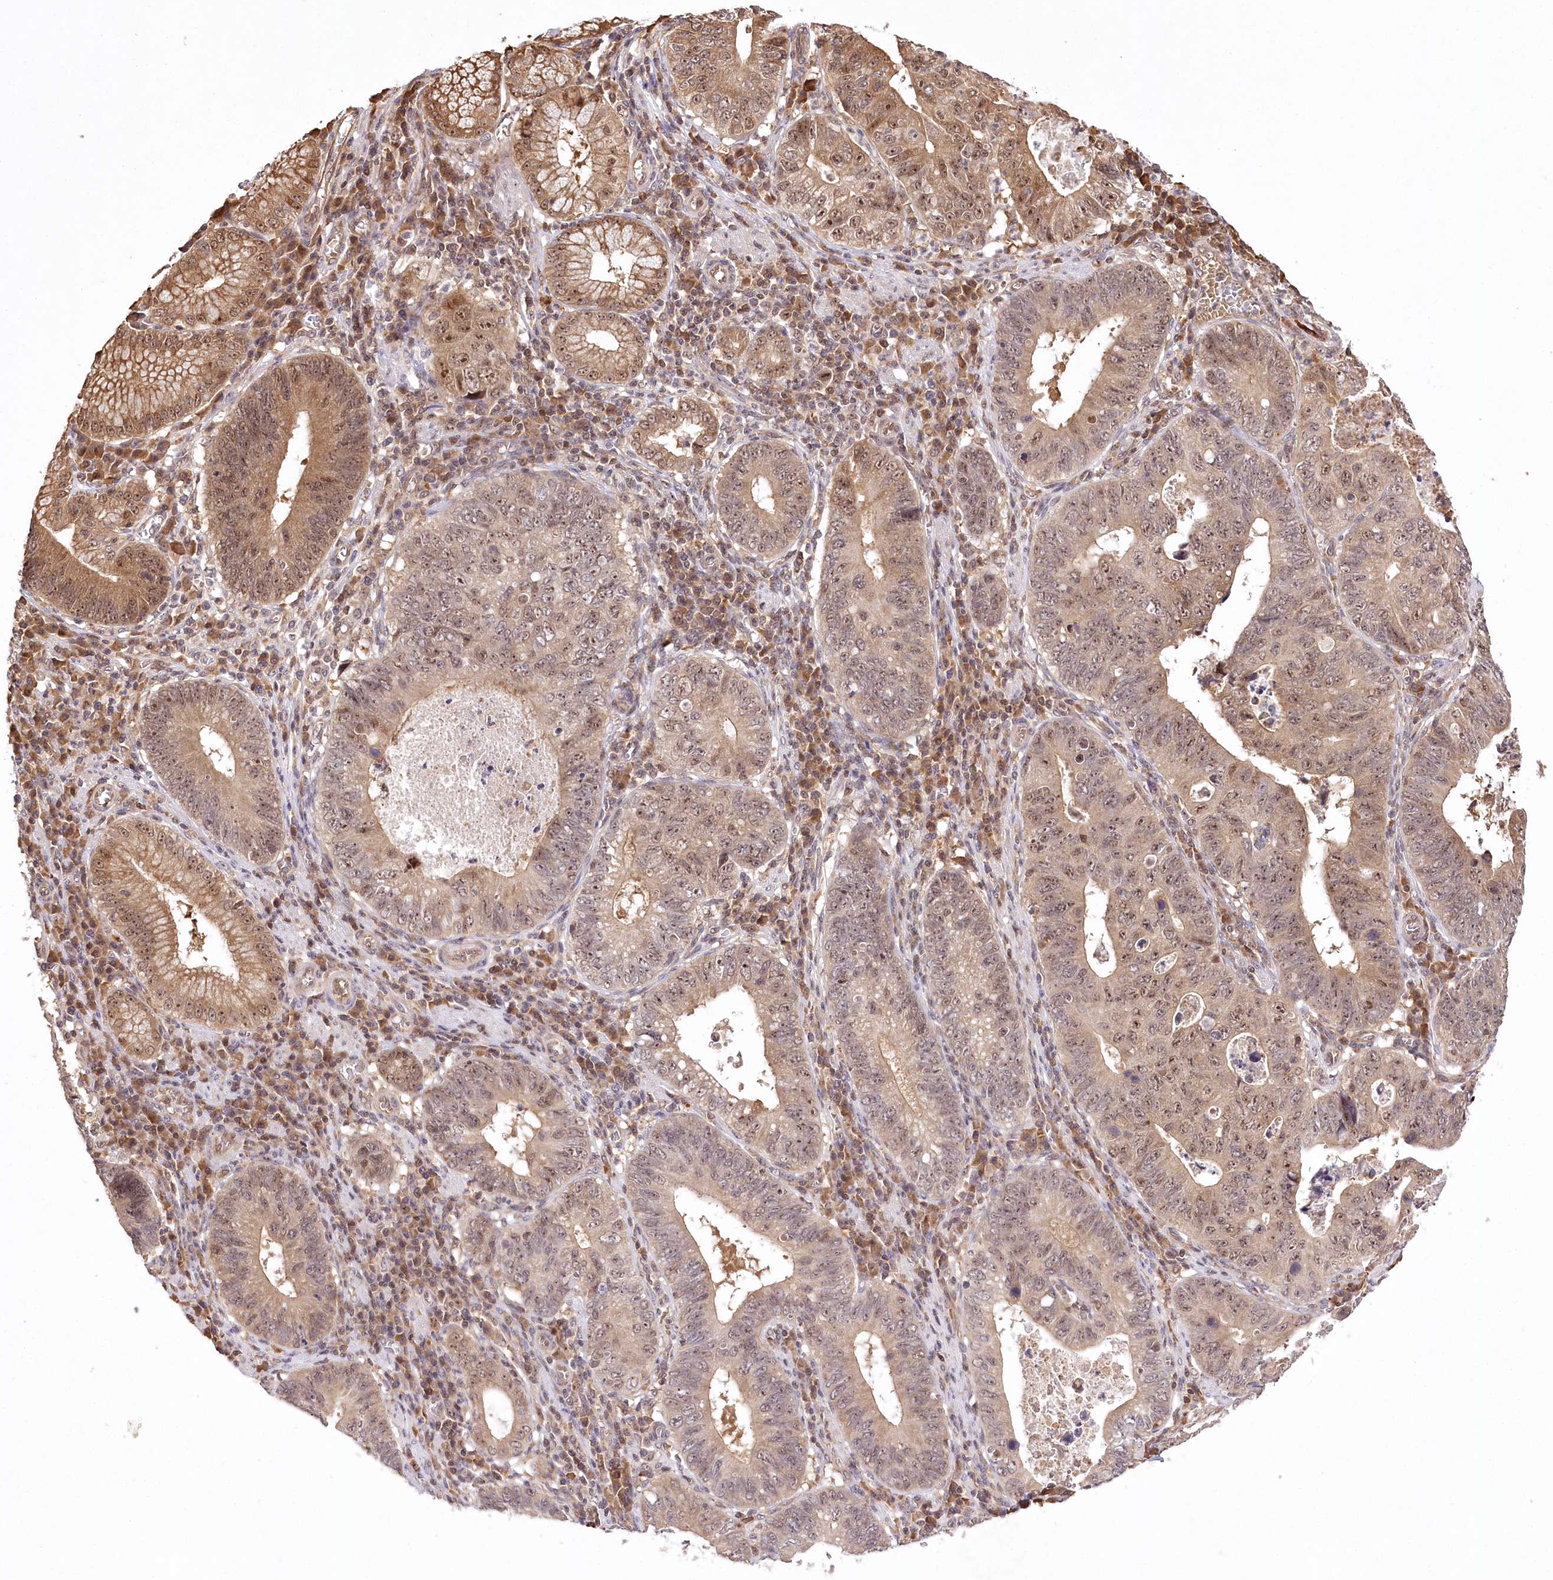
{"staining": {"intensity": "moderate", "quantity": ">75%", "location": "cytoplasmic/membranous,nuclear"}, "tissue": "stomach cancer", "cell_type": "Tumor cells", "image_type": "cancer", "snomed": [{"axis": "morphology", "description": "Adenocarcinoma, NOS"}, {"axis": "topography", "description": "Stomach"}], "caption": "About >75% of tumor cells in human adenocarcinoma (stomach) display moderate cytoplasmic/membranous and nuclear protein positivity as visualized by brown immunohistochemical staining.", "gene": "SERGEF", "patient": {"sex": "male", "age": 59}}